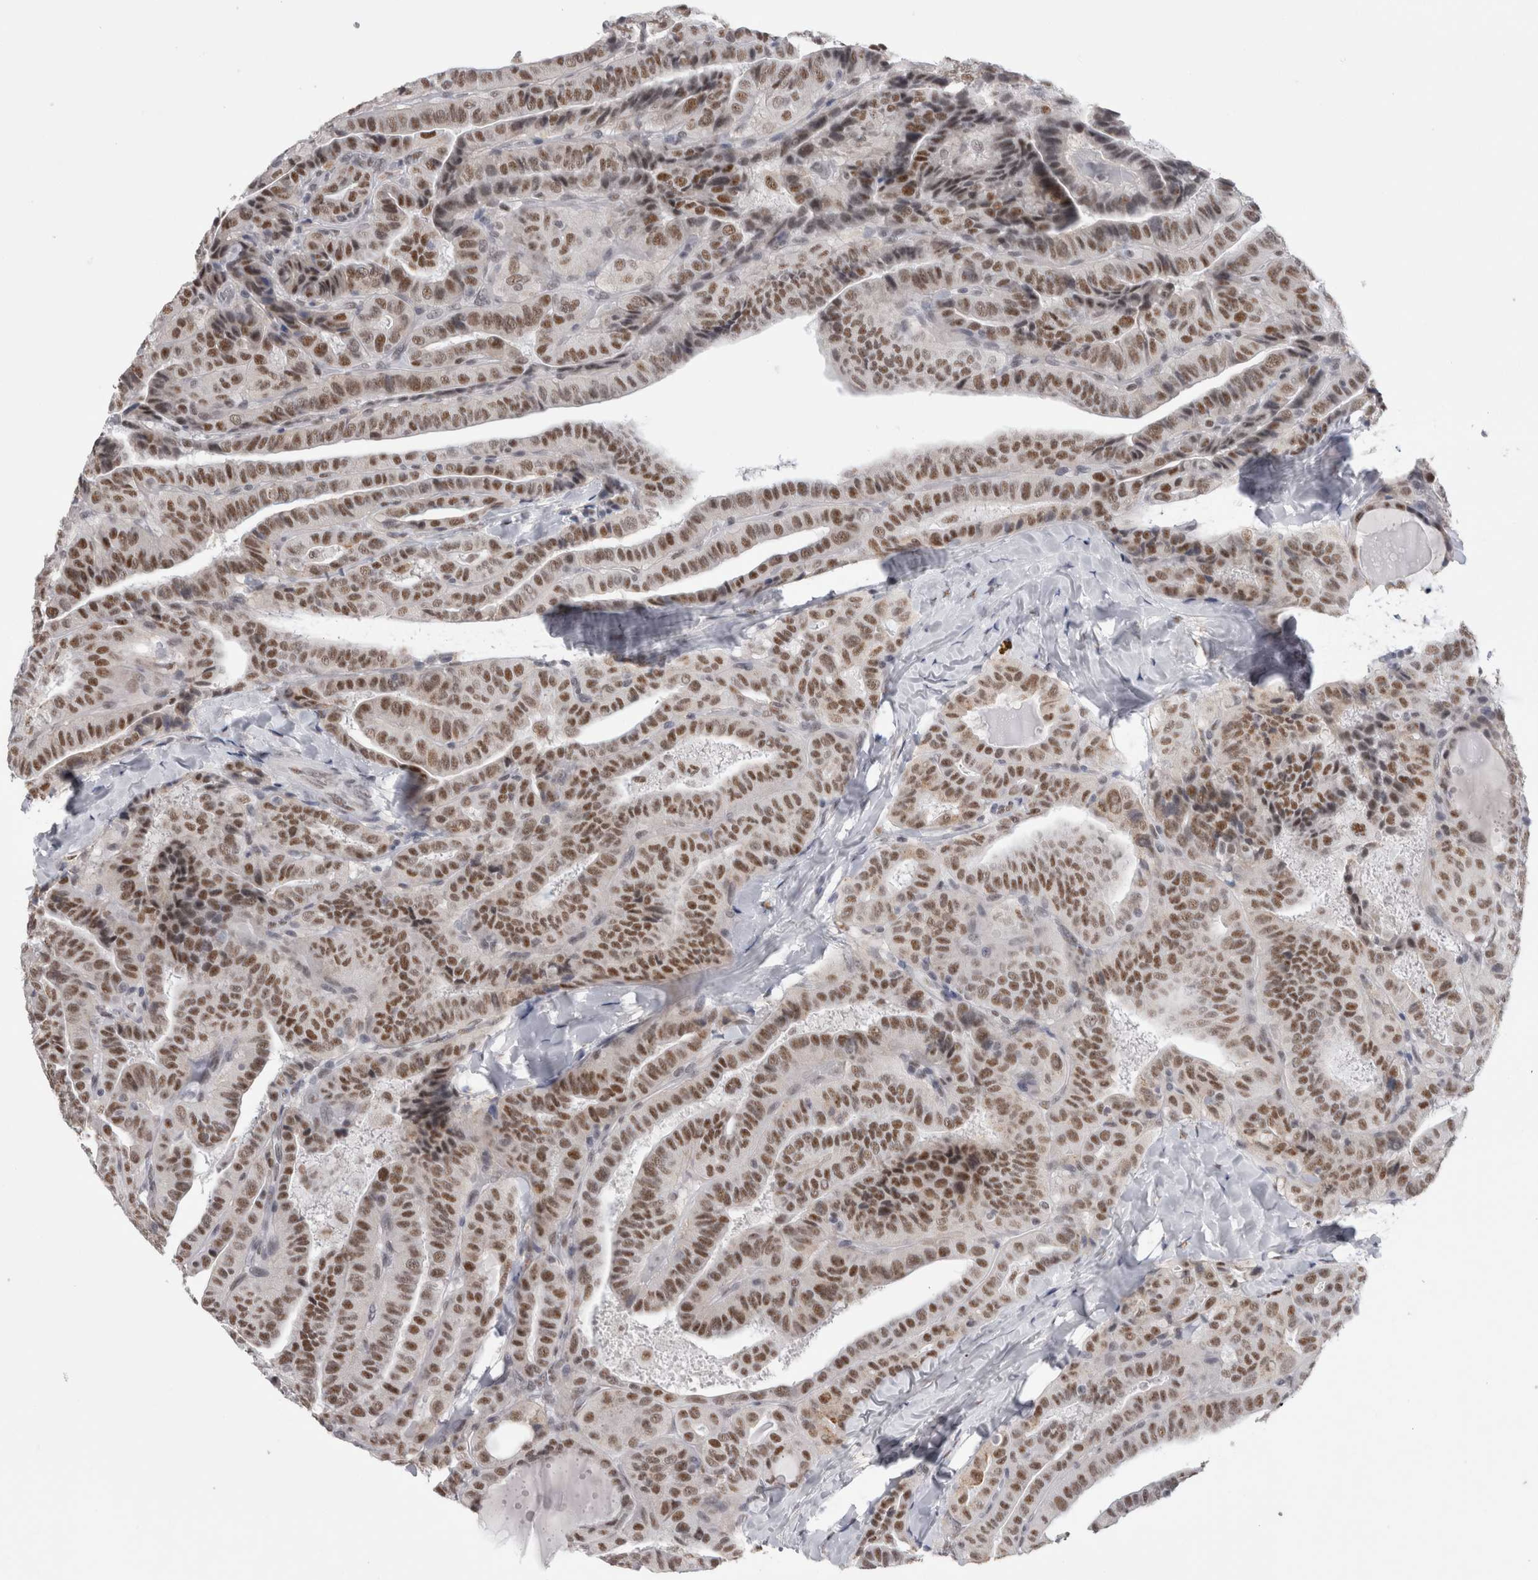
{"staining": {"intensity": "moderate", "quantity": ">75%", "location": "nuclear"}, "tissue": "thyroid cancer", "cell_type": "Tumor cells", "image_type": "cancer", "snomed": [{"axis": "morphology", "description": "Papillary adenocarcinoma, NOS"}, {"axis": "topography", "description": "Thyroid gland"}], "caption": "Papillary adenocarcinoma (thyroid) was stained to show a protein in brown. There is medium levels of moderate nuclear expression in about >75% of tumor cells.", "gene": "API5", "patient": {"sex": "male", "age": 77}}